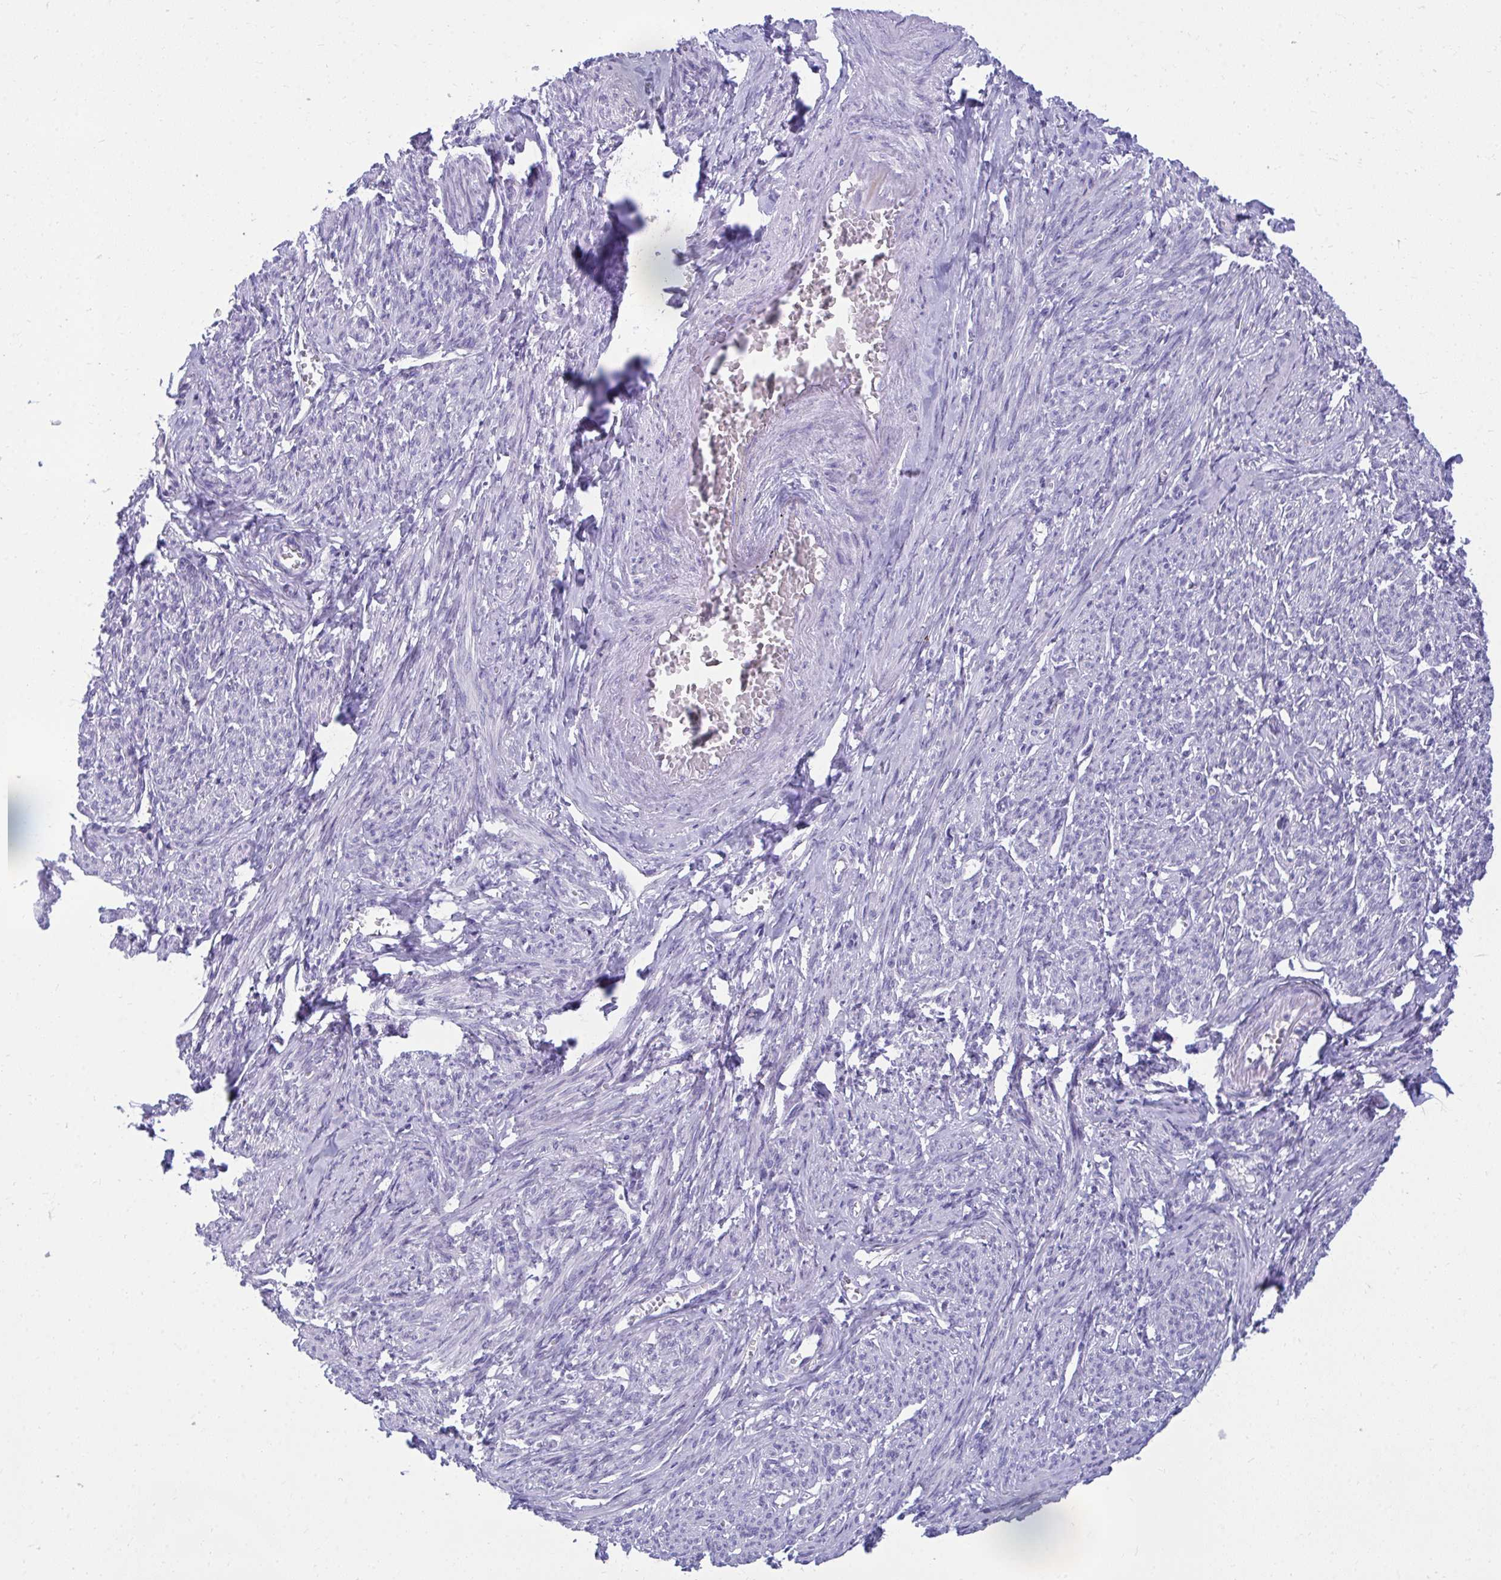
{"staining": {"intensity": "negative", "quantity": "none", "location": "none"}, "tissue": "smooth muscle", "cell_type": "Smooth muscle cells", "image_type": "normal", "snomed": [{"axis": "morphology", "description": "Normal tissue, NOS"}, {"axis": "topography", "description": "Smooth muscle"}], "caption": "The immunohistochemistry (IHC) image has no significant positivity in smooth muscle cells of smooth muscle. (IHC, brightfield microscopy, high magnification).", "gene": "AIG1", "patient": {"sex": "female", "age": 65}}